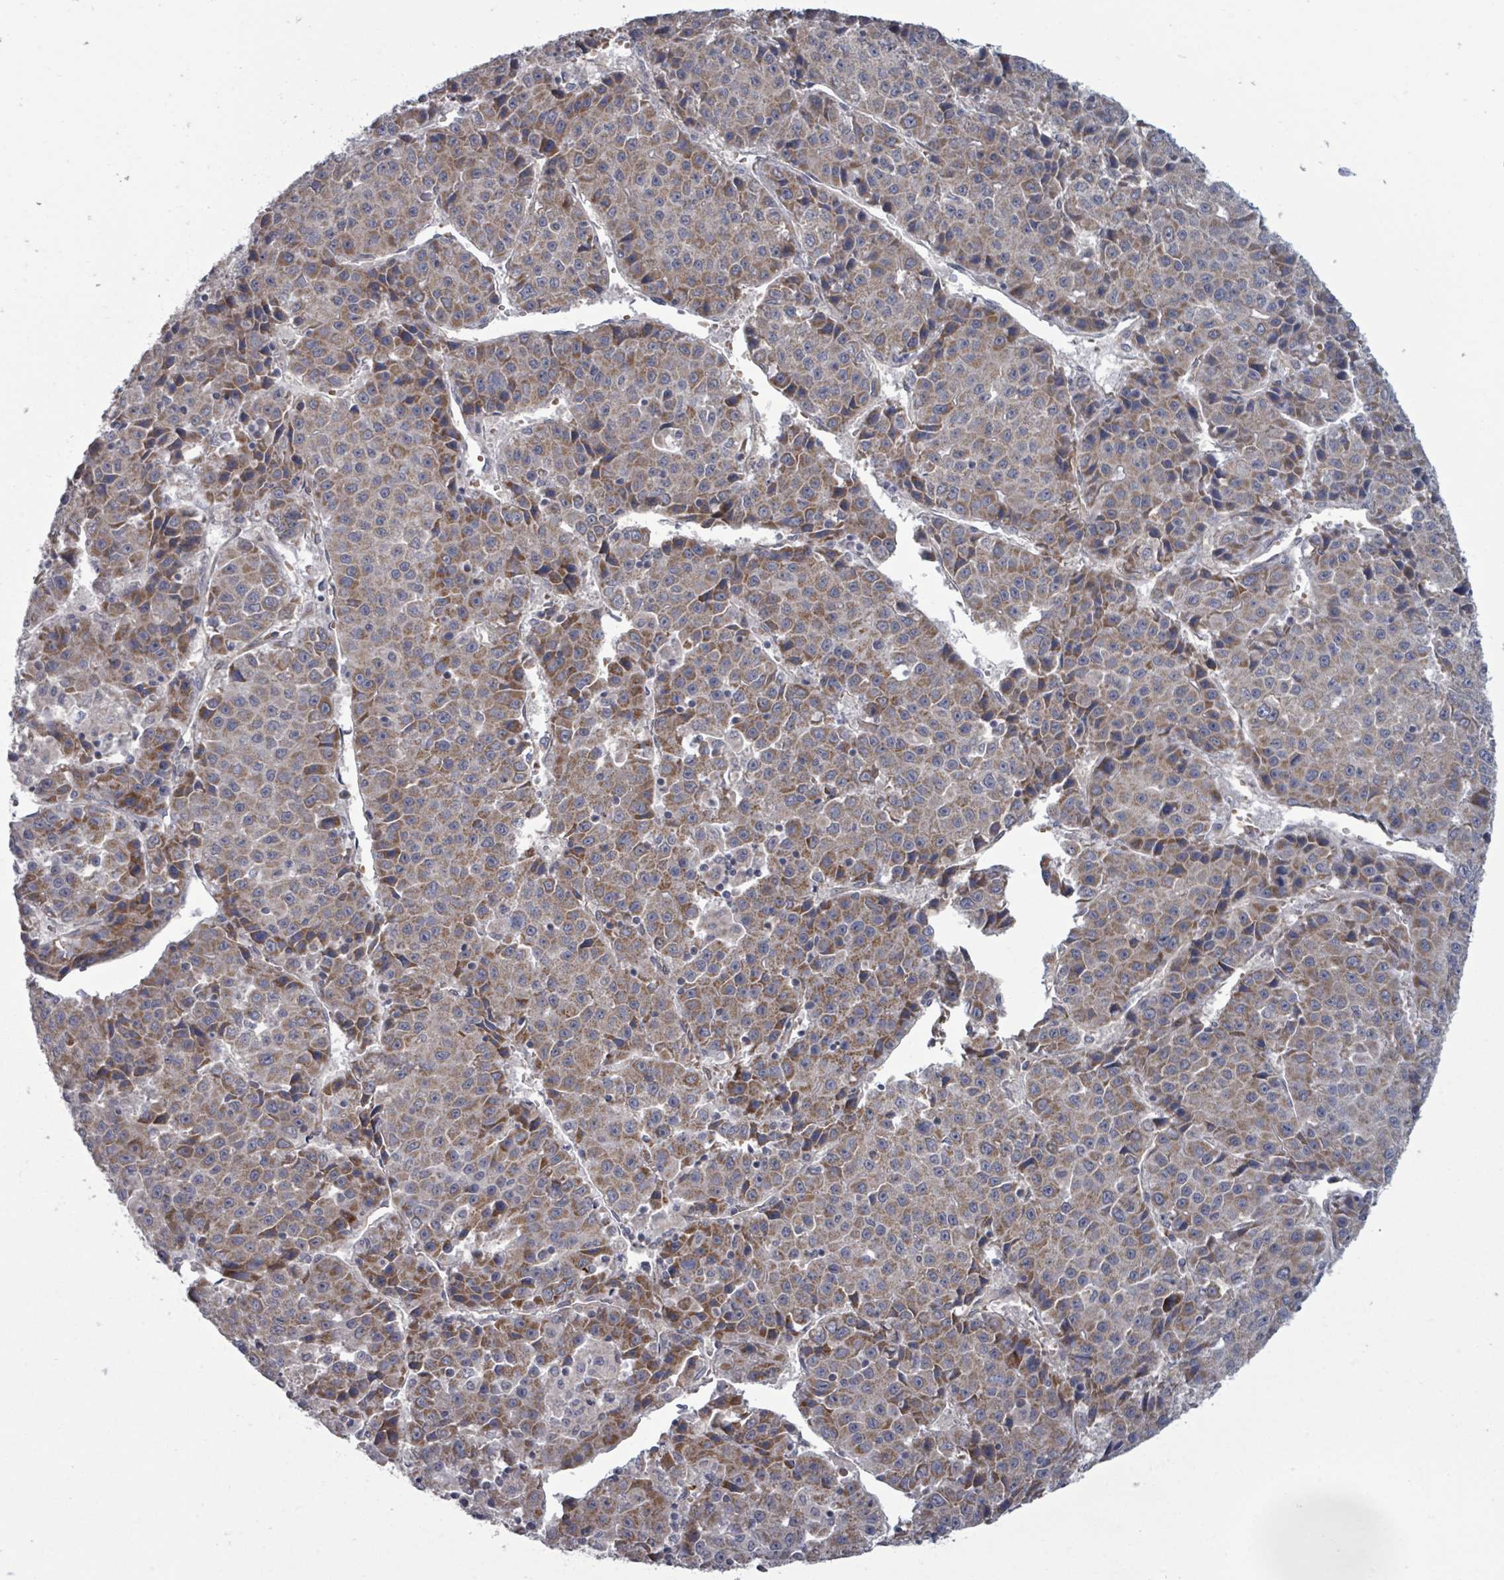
{"staining": {"intensity": "strong", "quantity": ">75%", "location": "cytoplasmic/membranous"}, "tissue": "liver cancer", "cell_type": "Tumor cells", "image_type": "cancer", "snomed": [{"axis": "morphology", "description": "Carcinoma, Hepatocellular, NOS"}, {"axis": "topography", "description": "Liver"}], "caption": "Immunohistochemistry (IHC) image of neoplastic tissue: liver cancer (hepatocellular carcinoma) stained using immunohistochemistry displays high levels of strong protein expression localized specifically in the cytoplasmic/membranous of tumor cells, appearing as a cytoplasmic/membranous brown color.", "gene": "FKBP1A", "patient": {"sex": "female", "age": 53}}